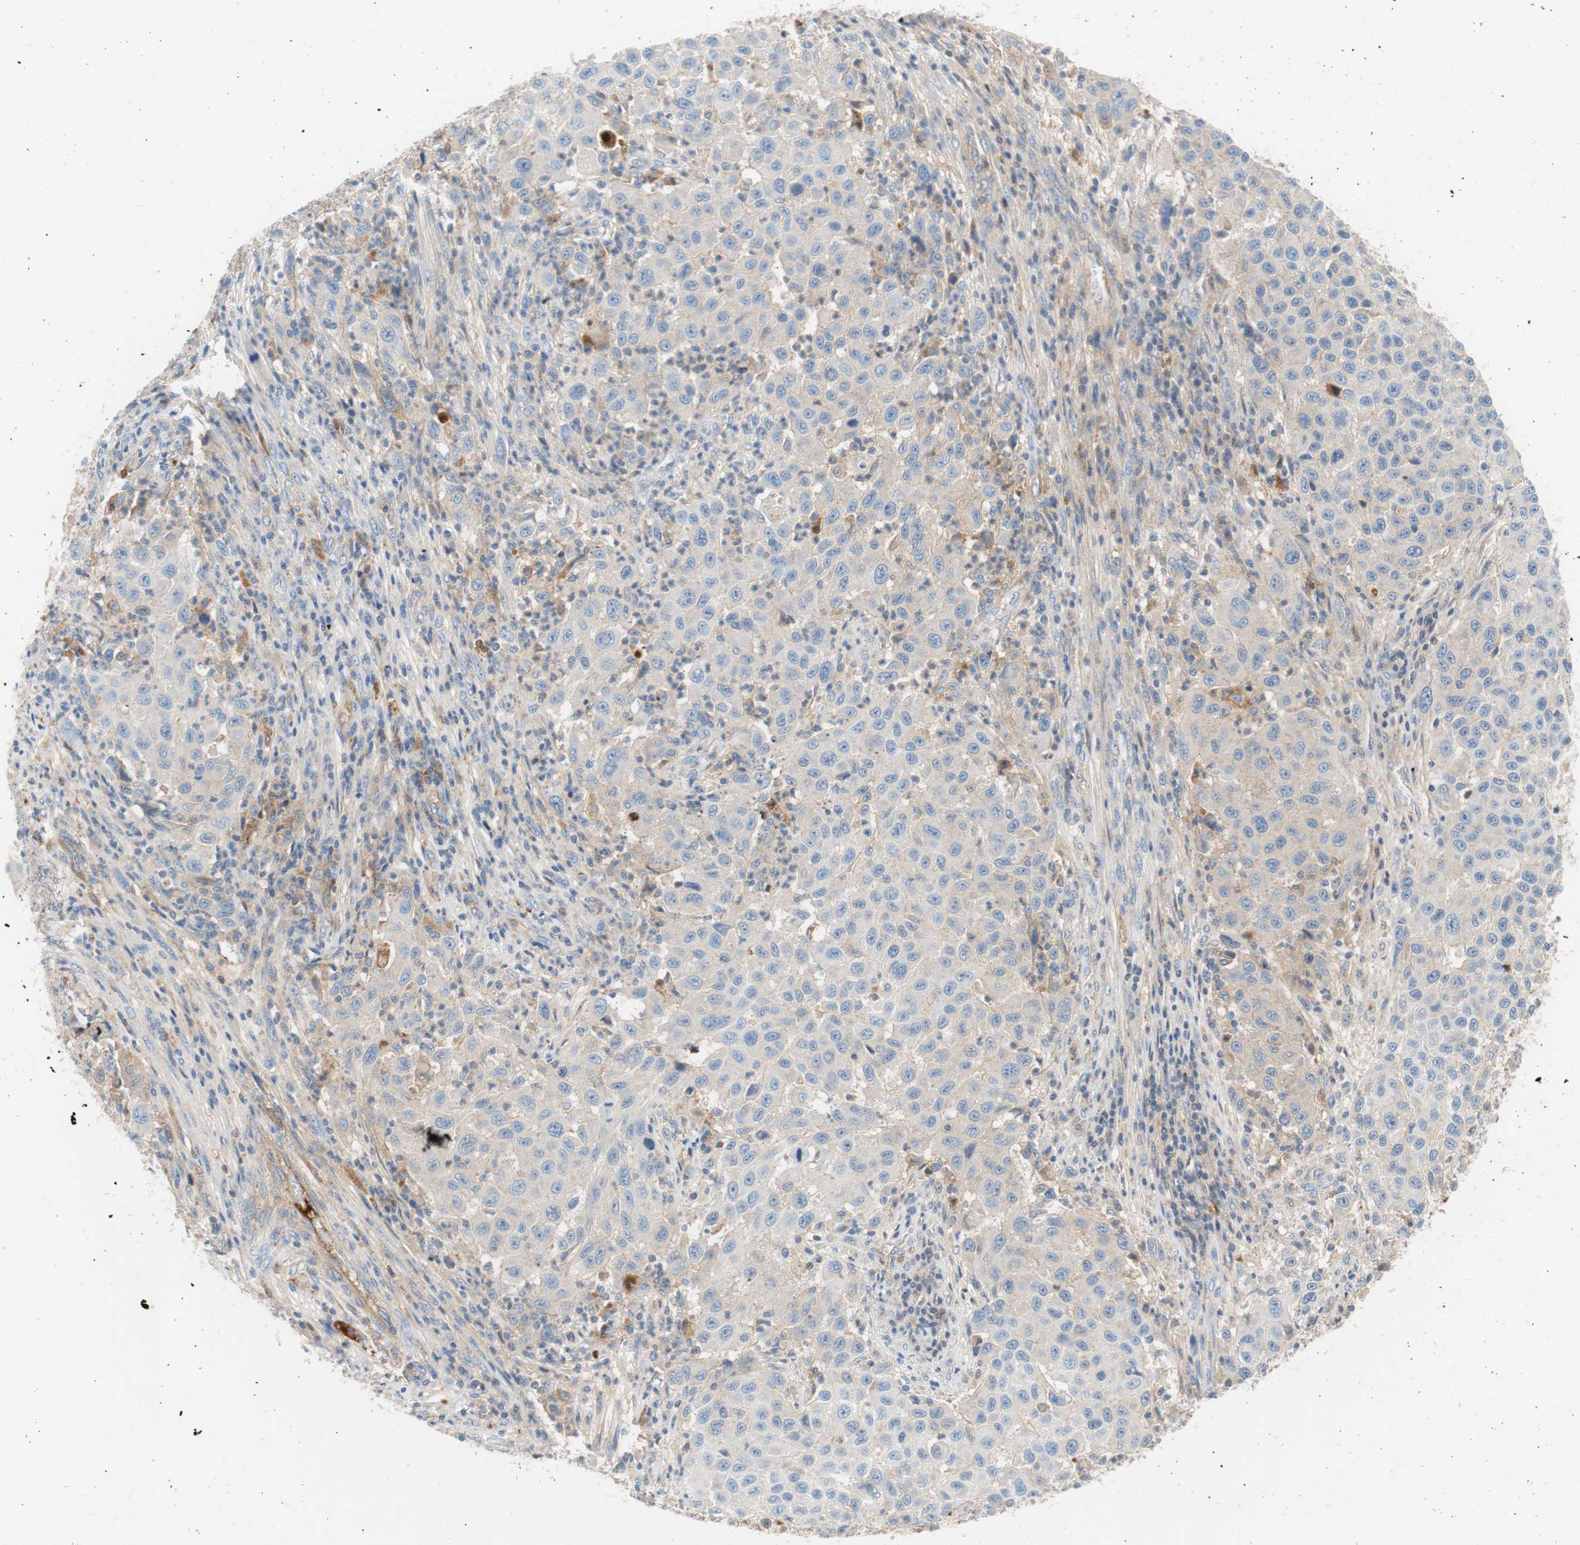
{"staining": {"intensity": "weak", "quantity": "<25%", "location": "cytoplasmic/membranous"}, "tissue": "melanoma", "cell_type": "Tumor cells", "image_type": "cancer", "snomed": [{"axis": "morphology", "description": "Malignant melanoma, Metastatic site"}, {"axis": "topography", "description": "Lymph node"}], "caption": "Tumor cells show no significant expression in melanoma.", "gene": "RBP4", "patient": {"sex": "male", "age": 61}}